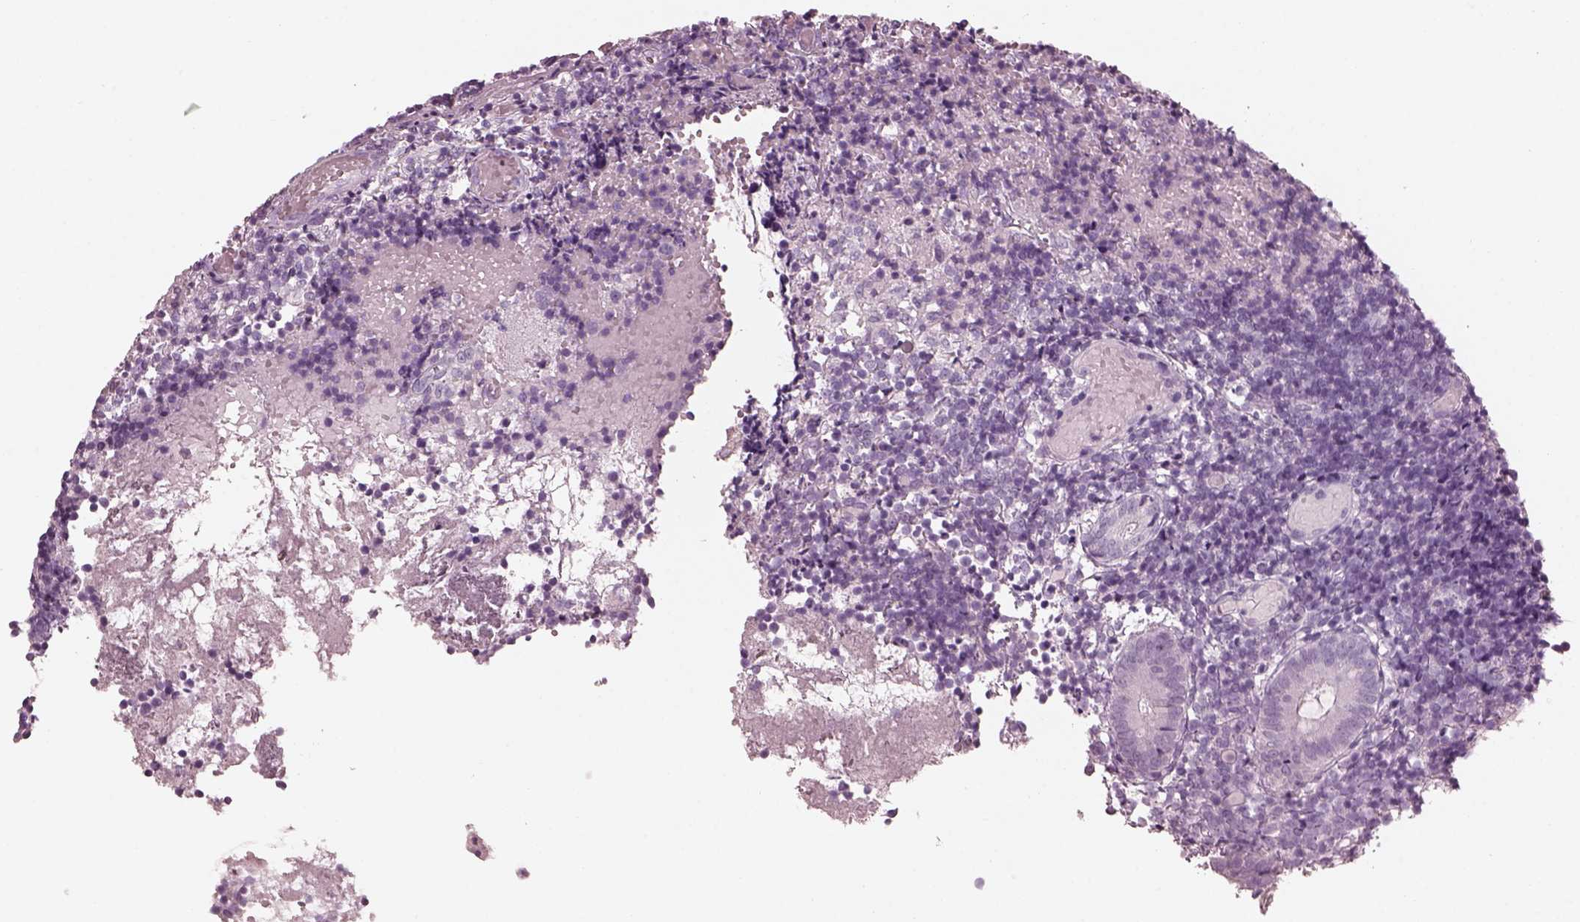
{"staining": {"intensity": "negative", "quantity": "none", "location": "none"}, "tissue": "appendix", "cell_type": "Glandular cells", "image_type": "normal", "snomed": [{"axis": "morphology", "description": "Normal tissue, NOS"}, {"axis": "topography", "description": "Appendix"}], "caption": "Appendix was stained to show a protein in brown. There is no significant expression in glandular cells. The staining was performed using DAB (3,3'-diaminobenzidine) to visualize the protein expression in brown, while the nuclei were stained in blue with hematoxylin (Magnification: 20x).", "gene": "FABP9", "patient": {"sex": "female", "age": 32}}